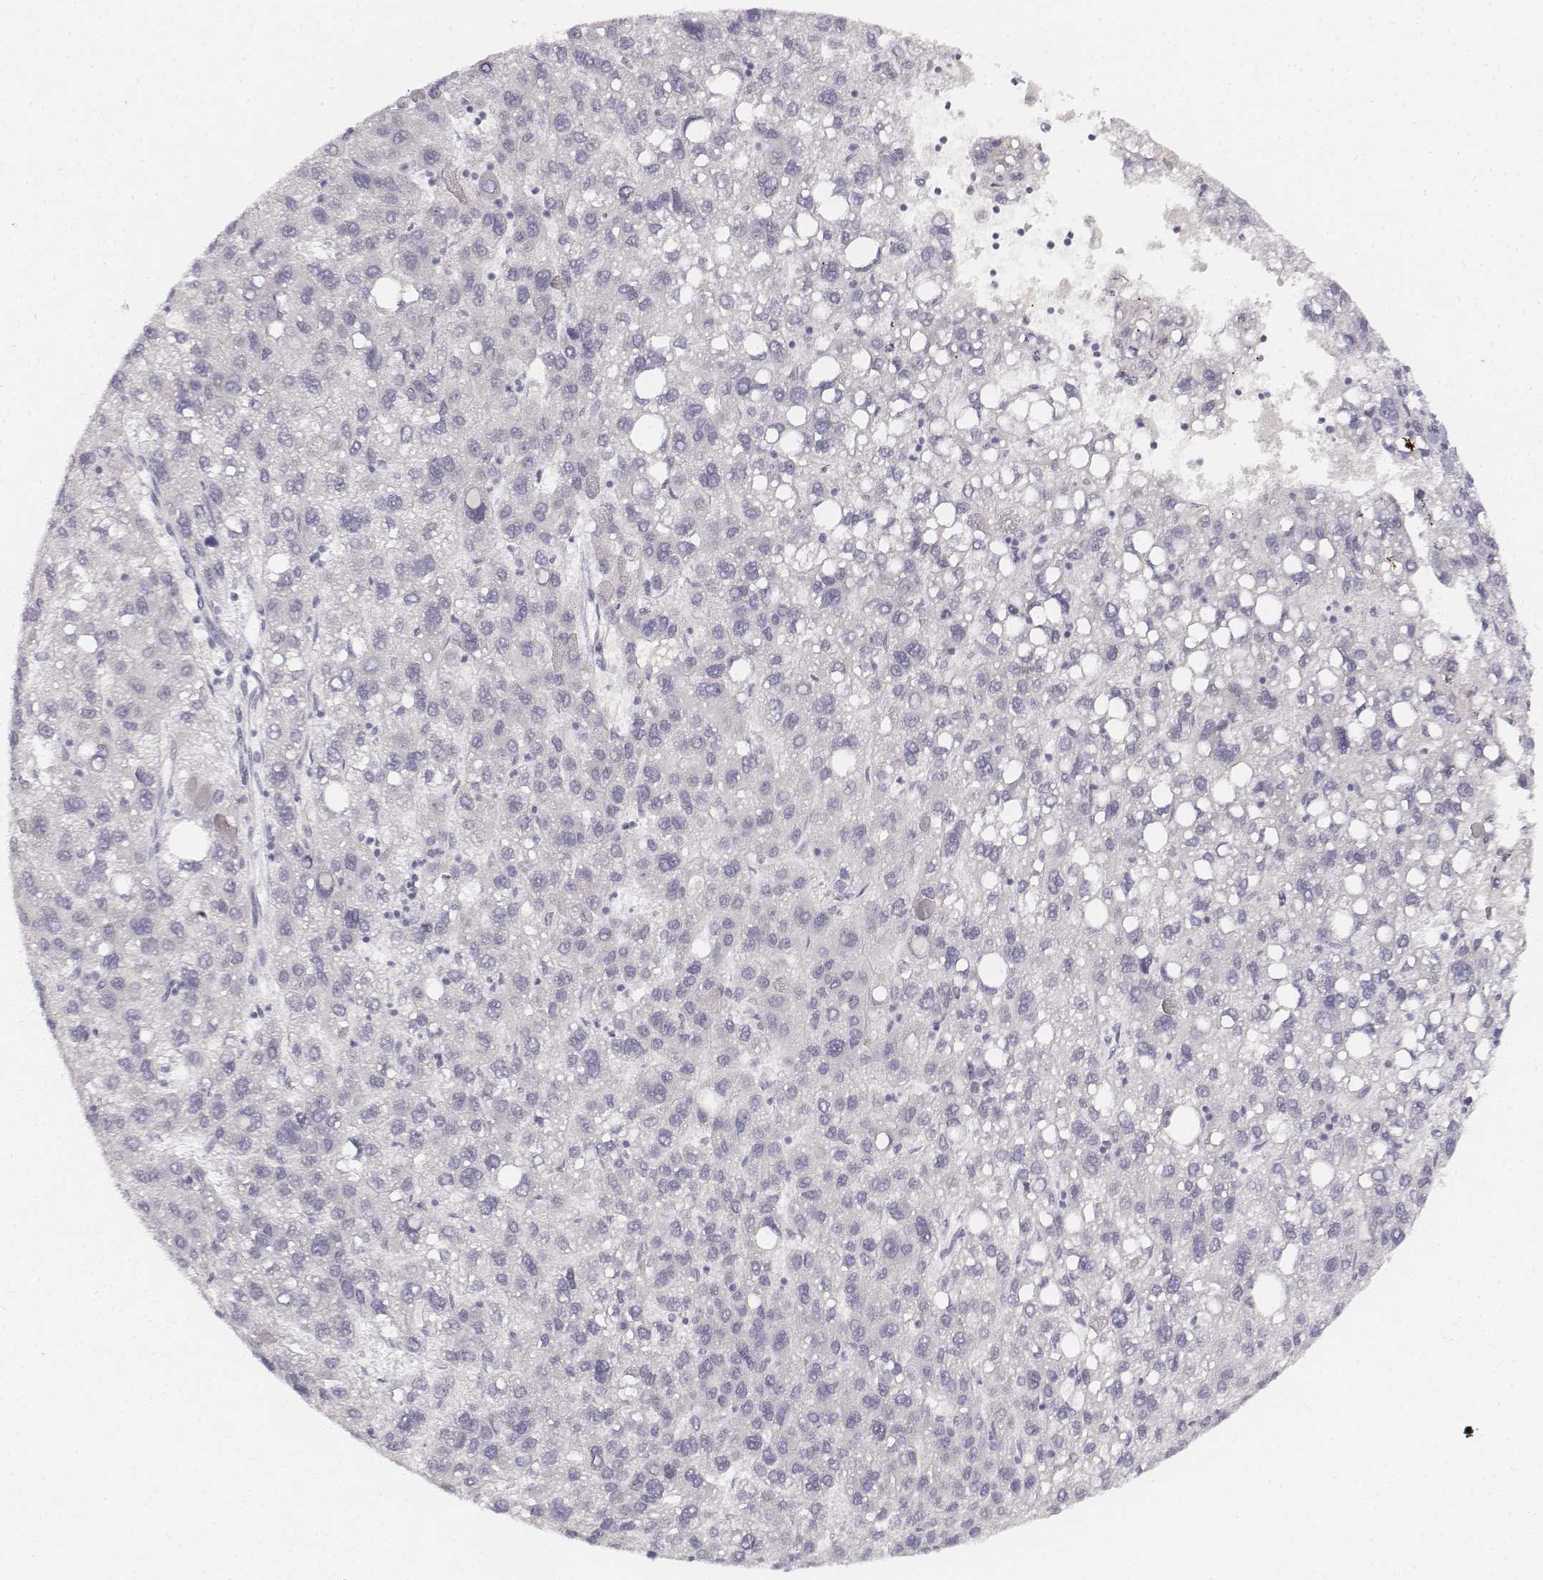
{"staining": {"intensity": "negative", "quantity": "none", "location": "none"}, "tissue": "liver cancer", "cell_type": "Tumor cells", "image_type": "cancer", "snomed": [{"axis": "morphology", "description": "Carcinoma, Hepatocellular, NOS"}, {"axis": "topography", "description": "Liver"}], "caption": "Micrograph shows no significant protein positivity in tumor cells of liver cancer (hepatocellular carcinoma). The staining is performed using DAB brown chromogen with nuclei counter-stained in using hematoxylin.", "gene": "KRTAP2-1", "patient": {"sex": "female", "age": 82}}